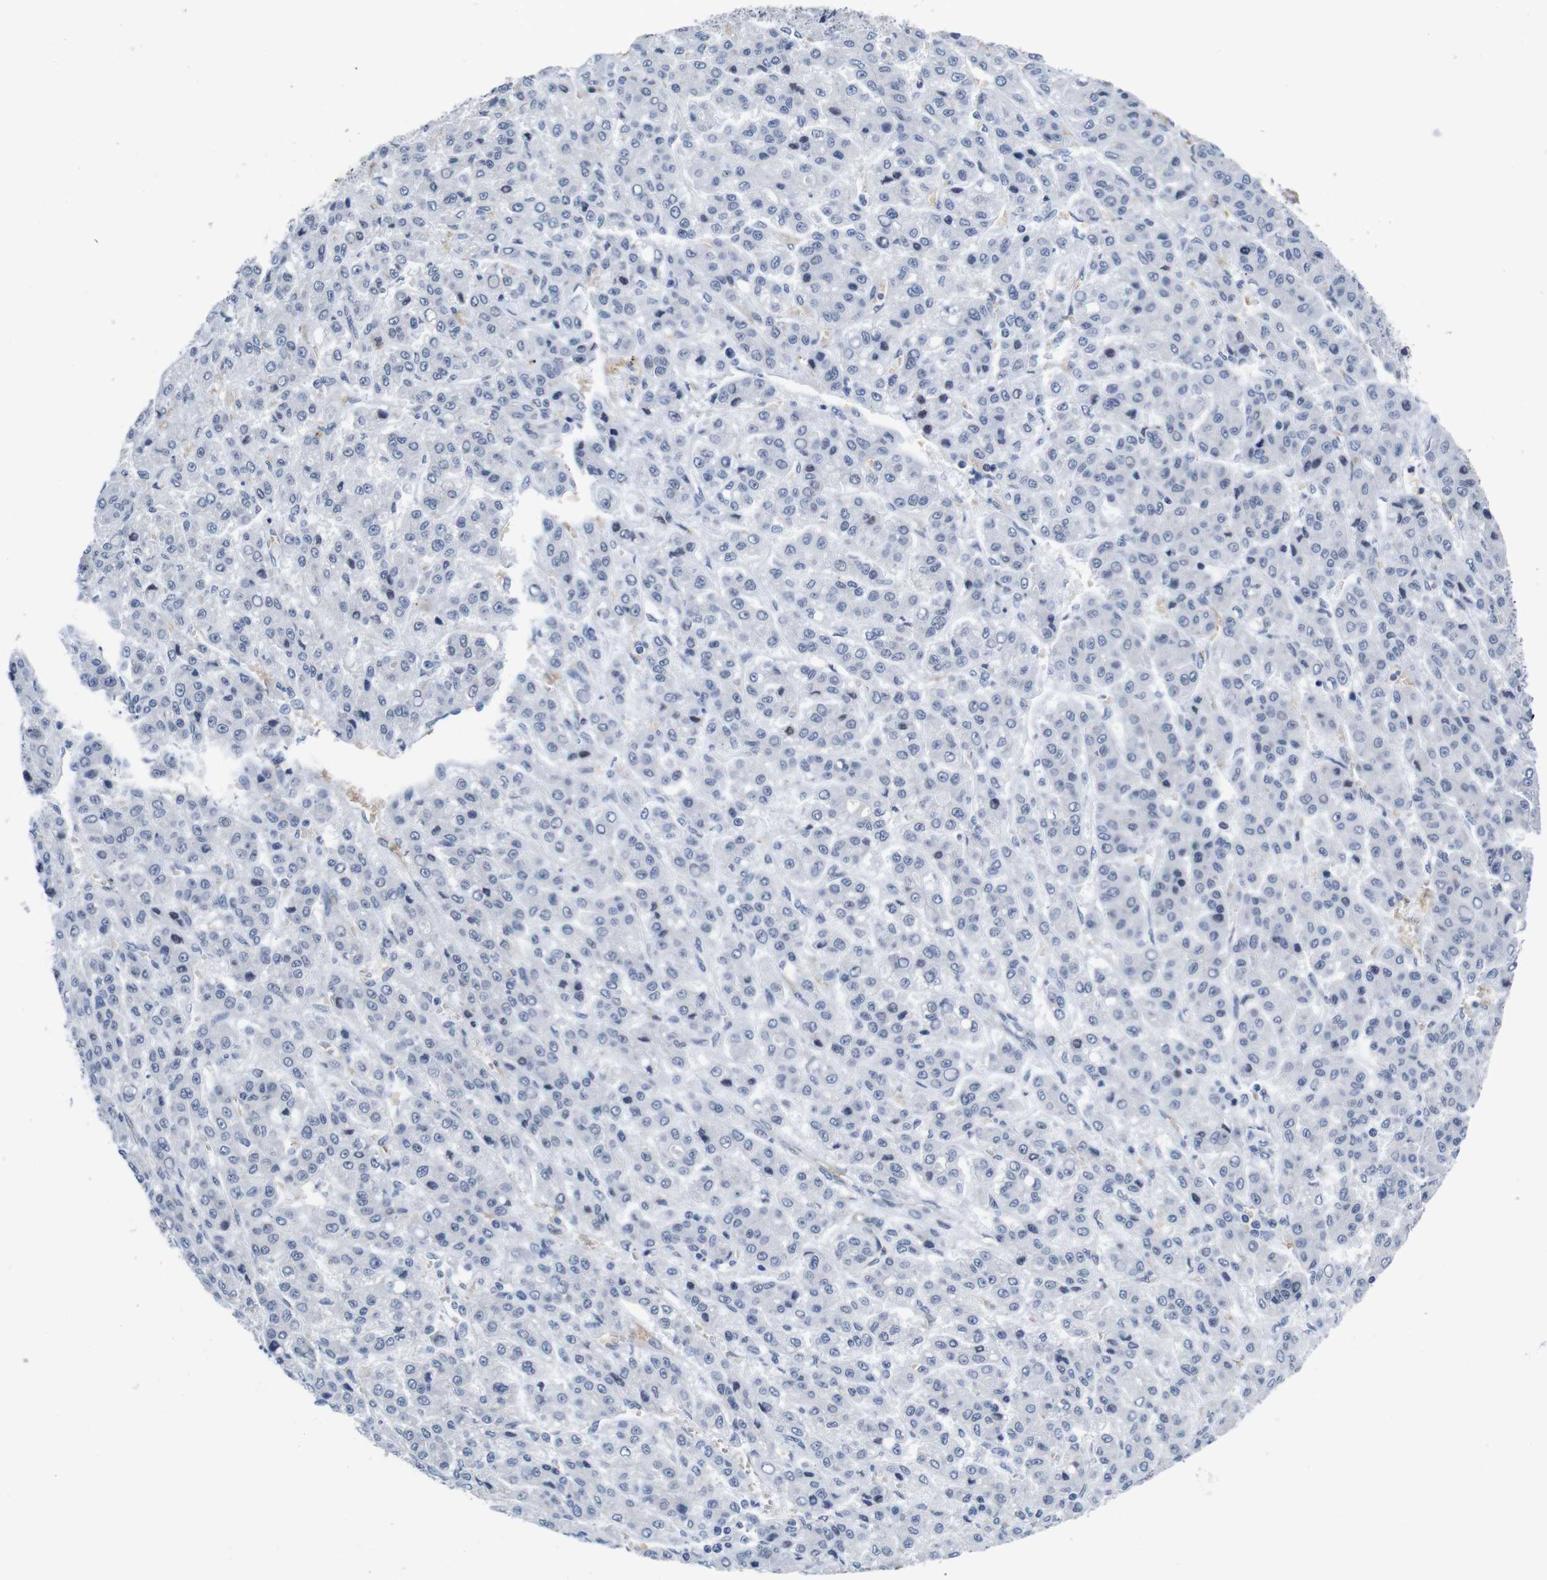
{"staining": {"intensity": "negative", "quantity": "none", "location": "none"}, "tissue": "liver cancer", "cell_type": "Tumor cells", "image_type": "cancer", "snomed": [{"axis": "morphology", "description": "Carcinoma, Hepatocellular, NOS"}, {"axis": "topography", "description": "Liver"}], "caption": "Photomicrograph shows no protein positivity in tumor cells of liver hepatocellular carcinoma tissue.", "gene": "SOCS3", "patient": {"sex": "male", "age": 70}}